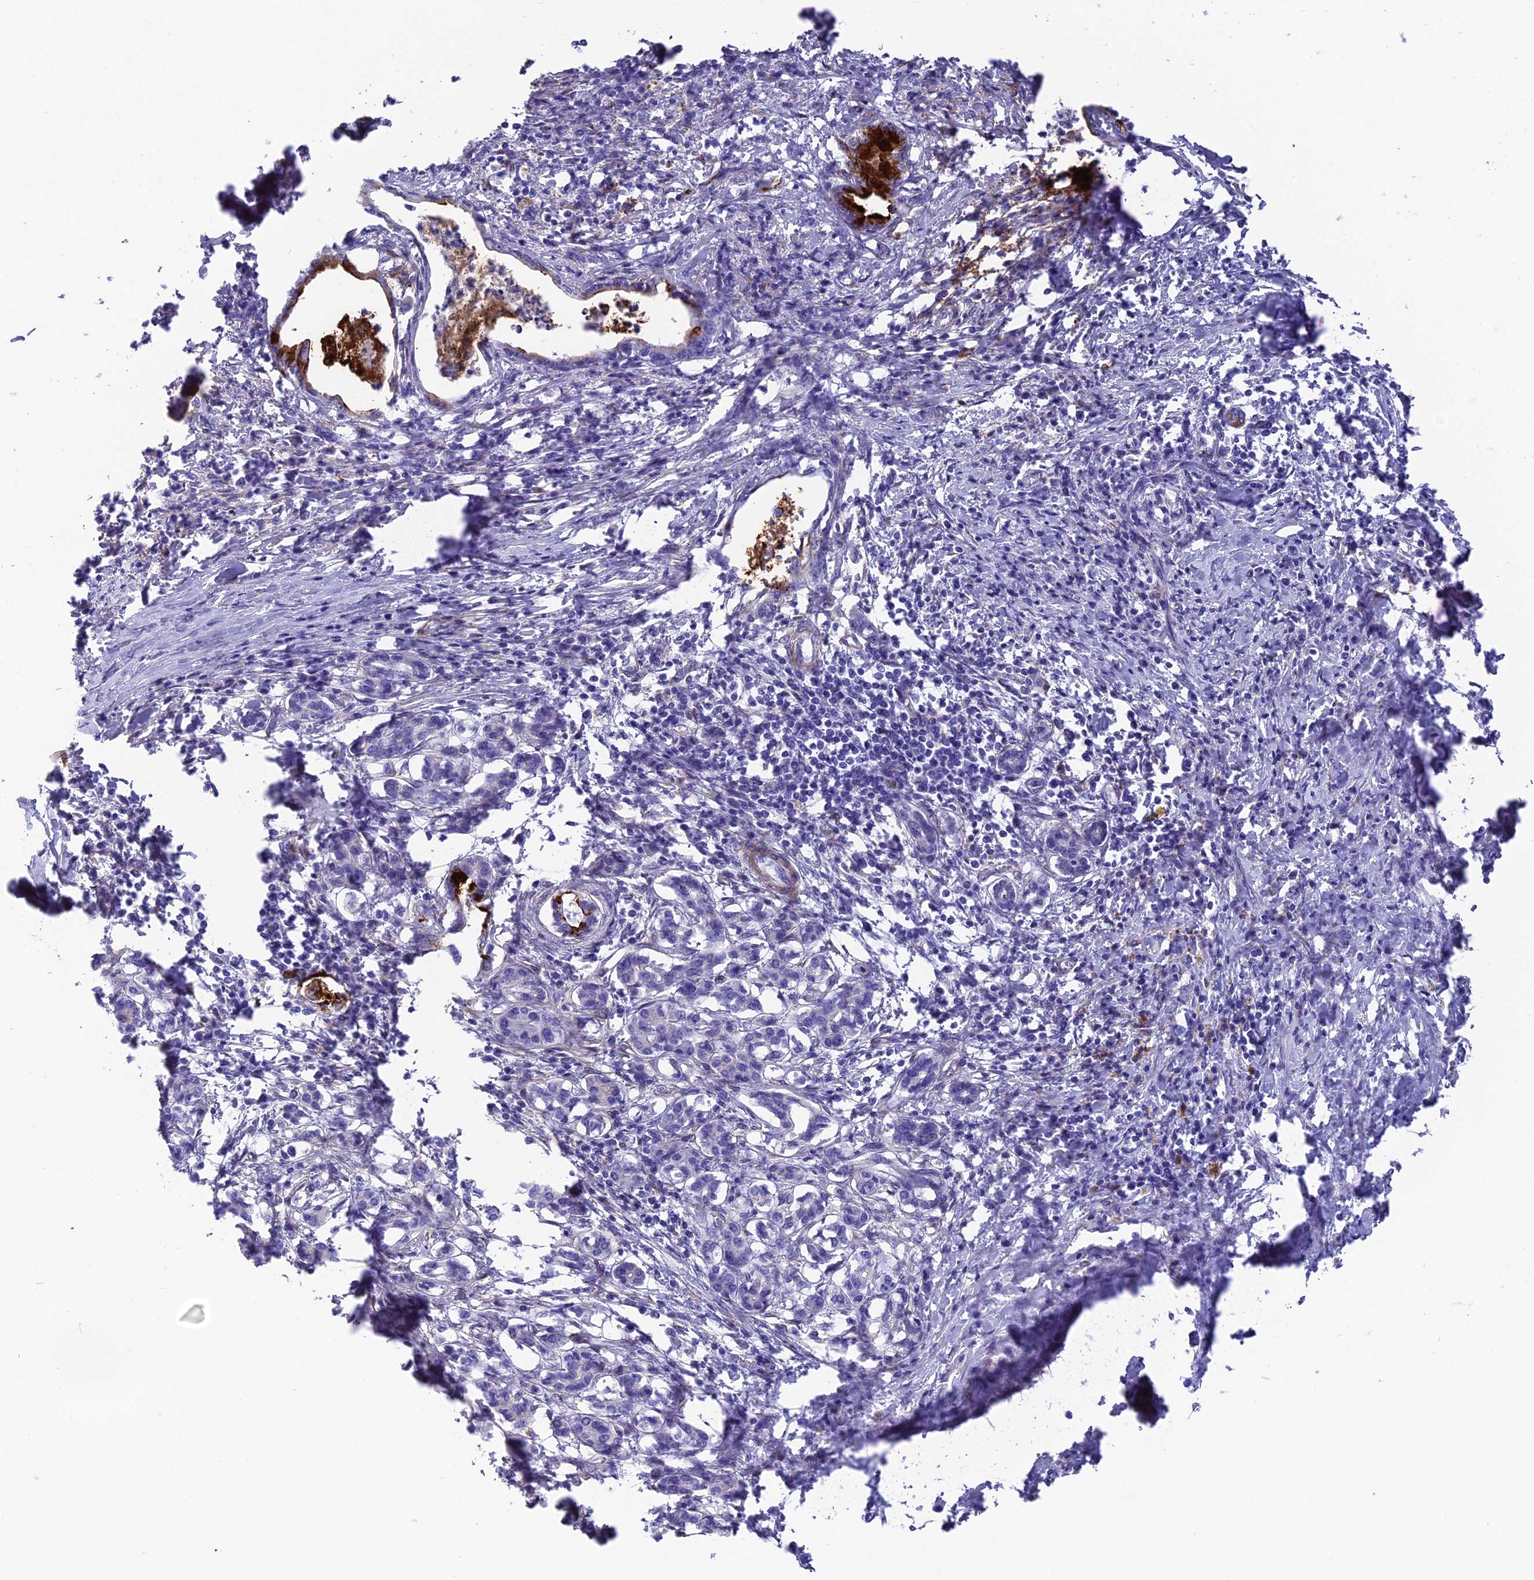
{"staining": {"intensity": "strong", "quantity": "25%-75%", "location": "cytoplasmic/membranous"}, "tissue": "pancreatic cancer", "cell_type": "Tumor cells", "image_type": "cancer", "snomed": [{"axis": "morphology", "description": "Adenocarcinoma, NOS"}, {"axis": "topography", "description": "Pancreas"}], "caption": "About 25%-75% of tumor cells in human adenocarcinoma (pancreatic) display strong cytoplasmic/membranous protein staining as visualized by brown immunohistochemical staining.", "gene": "TNS1", "patient": {"sex": "female", "age": 55}}